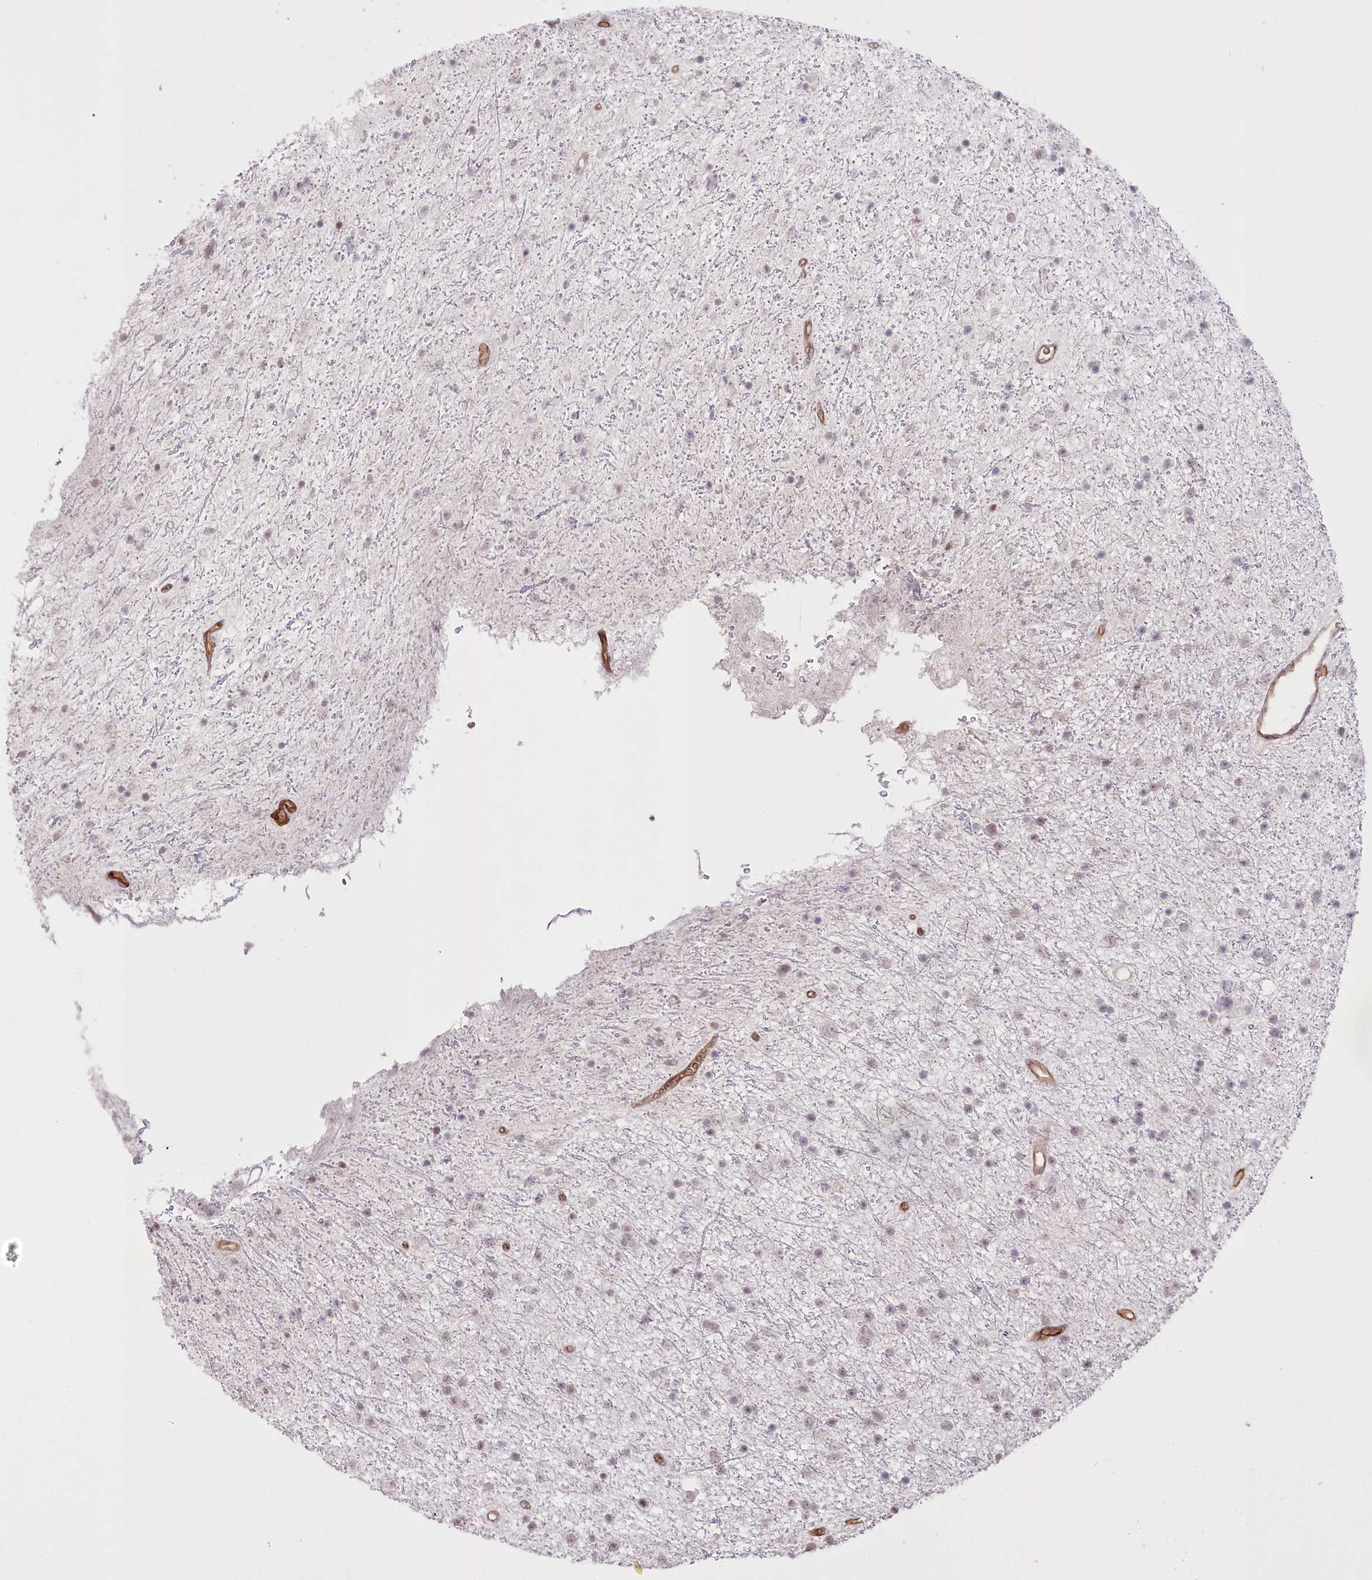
{"staining": {"intensity": "negative", "quantity": "none", "location": "none"}, "tissue": "glioma", "cell_type": "Tumor cells", "image_type": "cancer", "snomed": [{"axis": "morphology", "description": "Glioma, malignant, Low grade"}, {"axis": "topography", "description": "Cerebral cortex"}], "caption": "A histopathology image of glioma stained for a protein exhibits no brown staining in tumor cells.", "gene": "SLC39A10", "patient": {"sex": "female", "age": 39}}